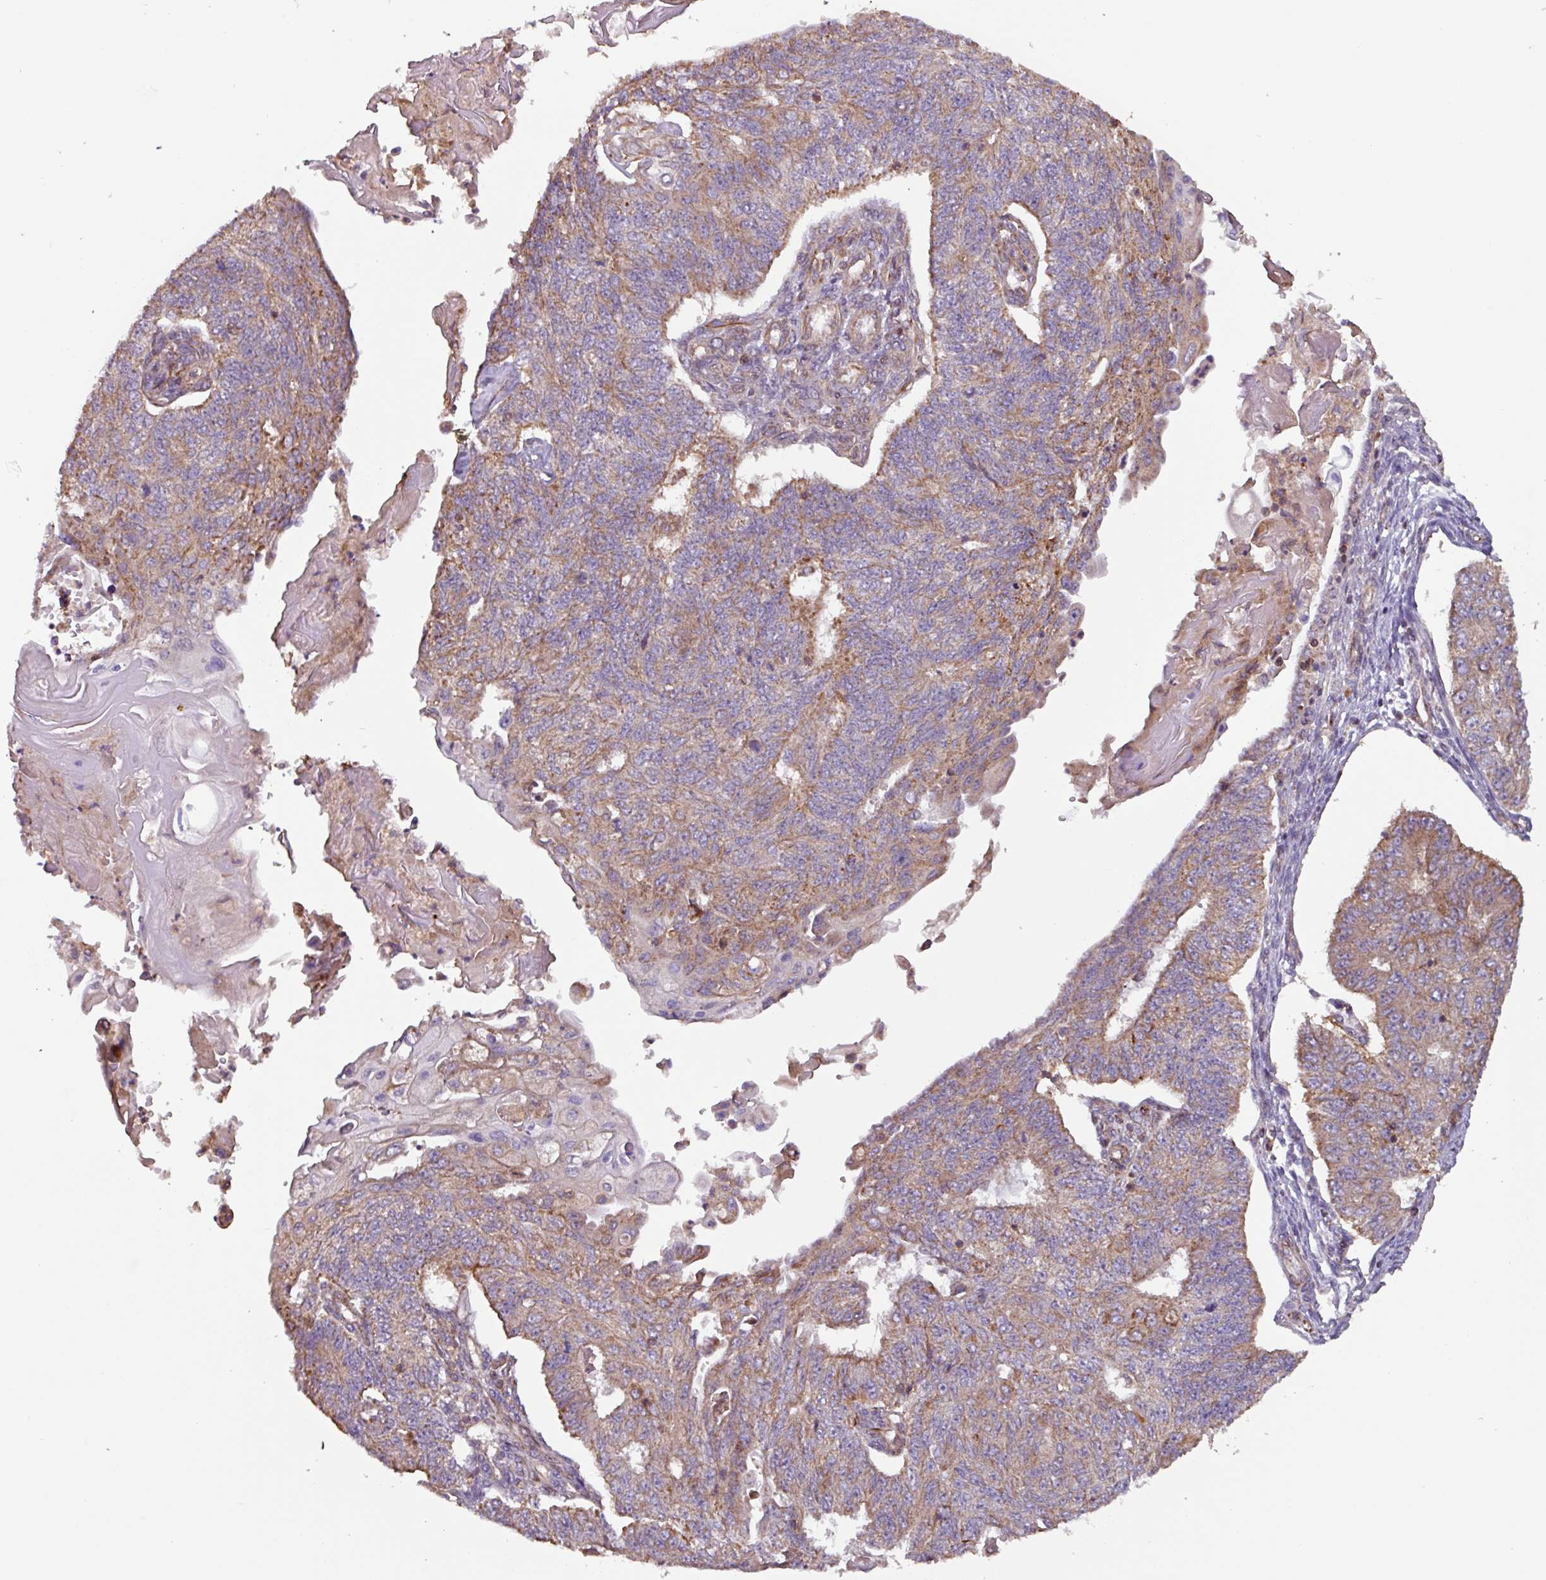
{"staining": {"intensity": "moderate", "quantity": ">75%", "location": "cytoplasmic/membranous"}, "tissue": "endometrial cancer", "cell_type": "Tumor cells", "image_type": "cancer", "snomed": [{"axis": "morphology", "description": "Adenocarcinoma, NOS"}, {"axis": "topography", "description": "Endometrium"}], "caption": "Immunohistochemistry (IHC) histopathology image of human endometrial cancer stained for a protein (brown), which demonstrates medium levels of moderate cytoplasmic/membranous positivity in approximately >75% of tumor cells.", "gene": "PLEKHD1", "patient": {"sex": "female", "age": 32}}